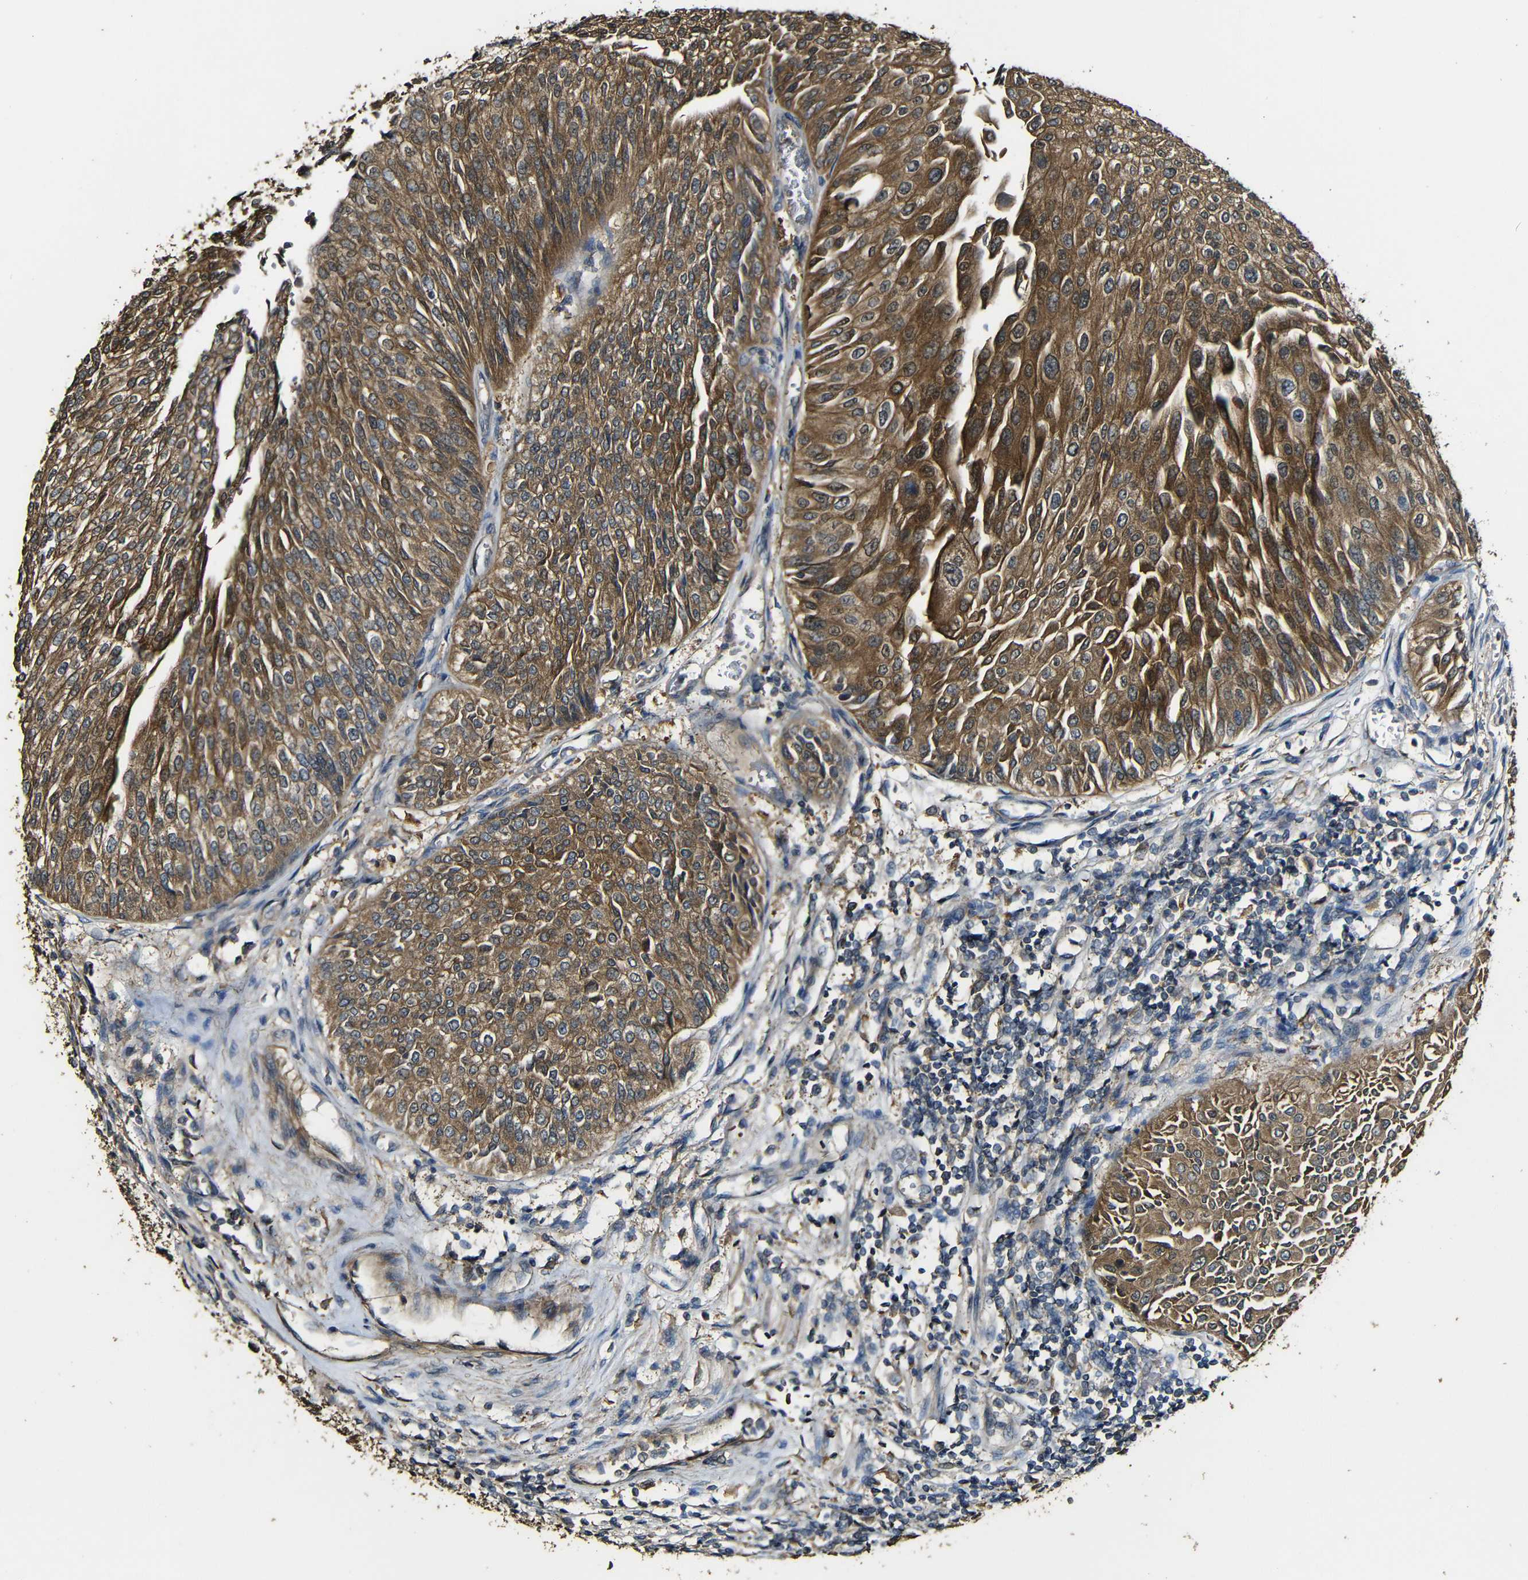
{"staining": {"intensity": "strong", "quantity": ">75%", "location": "cytoplasmic/membranous"}, "tissue": "urothelial cancer", "cell_type": "Tumor cells", "image_type": "cancer", "snomed": [{"axis": "morphology", "description": "Urothelial carcinoma, Low grade"}, {"axis": "topography", "description": "Urinary bladder"}], "caption": "Tumor cells show strong cytoplasmic/membranous staining in approximately >75% of cells in urothelial cancer.", "gene": "CASP8", "patient": {"sex": "male", "age": 67}}